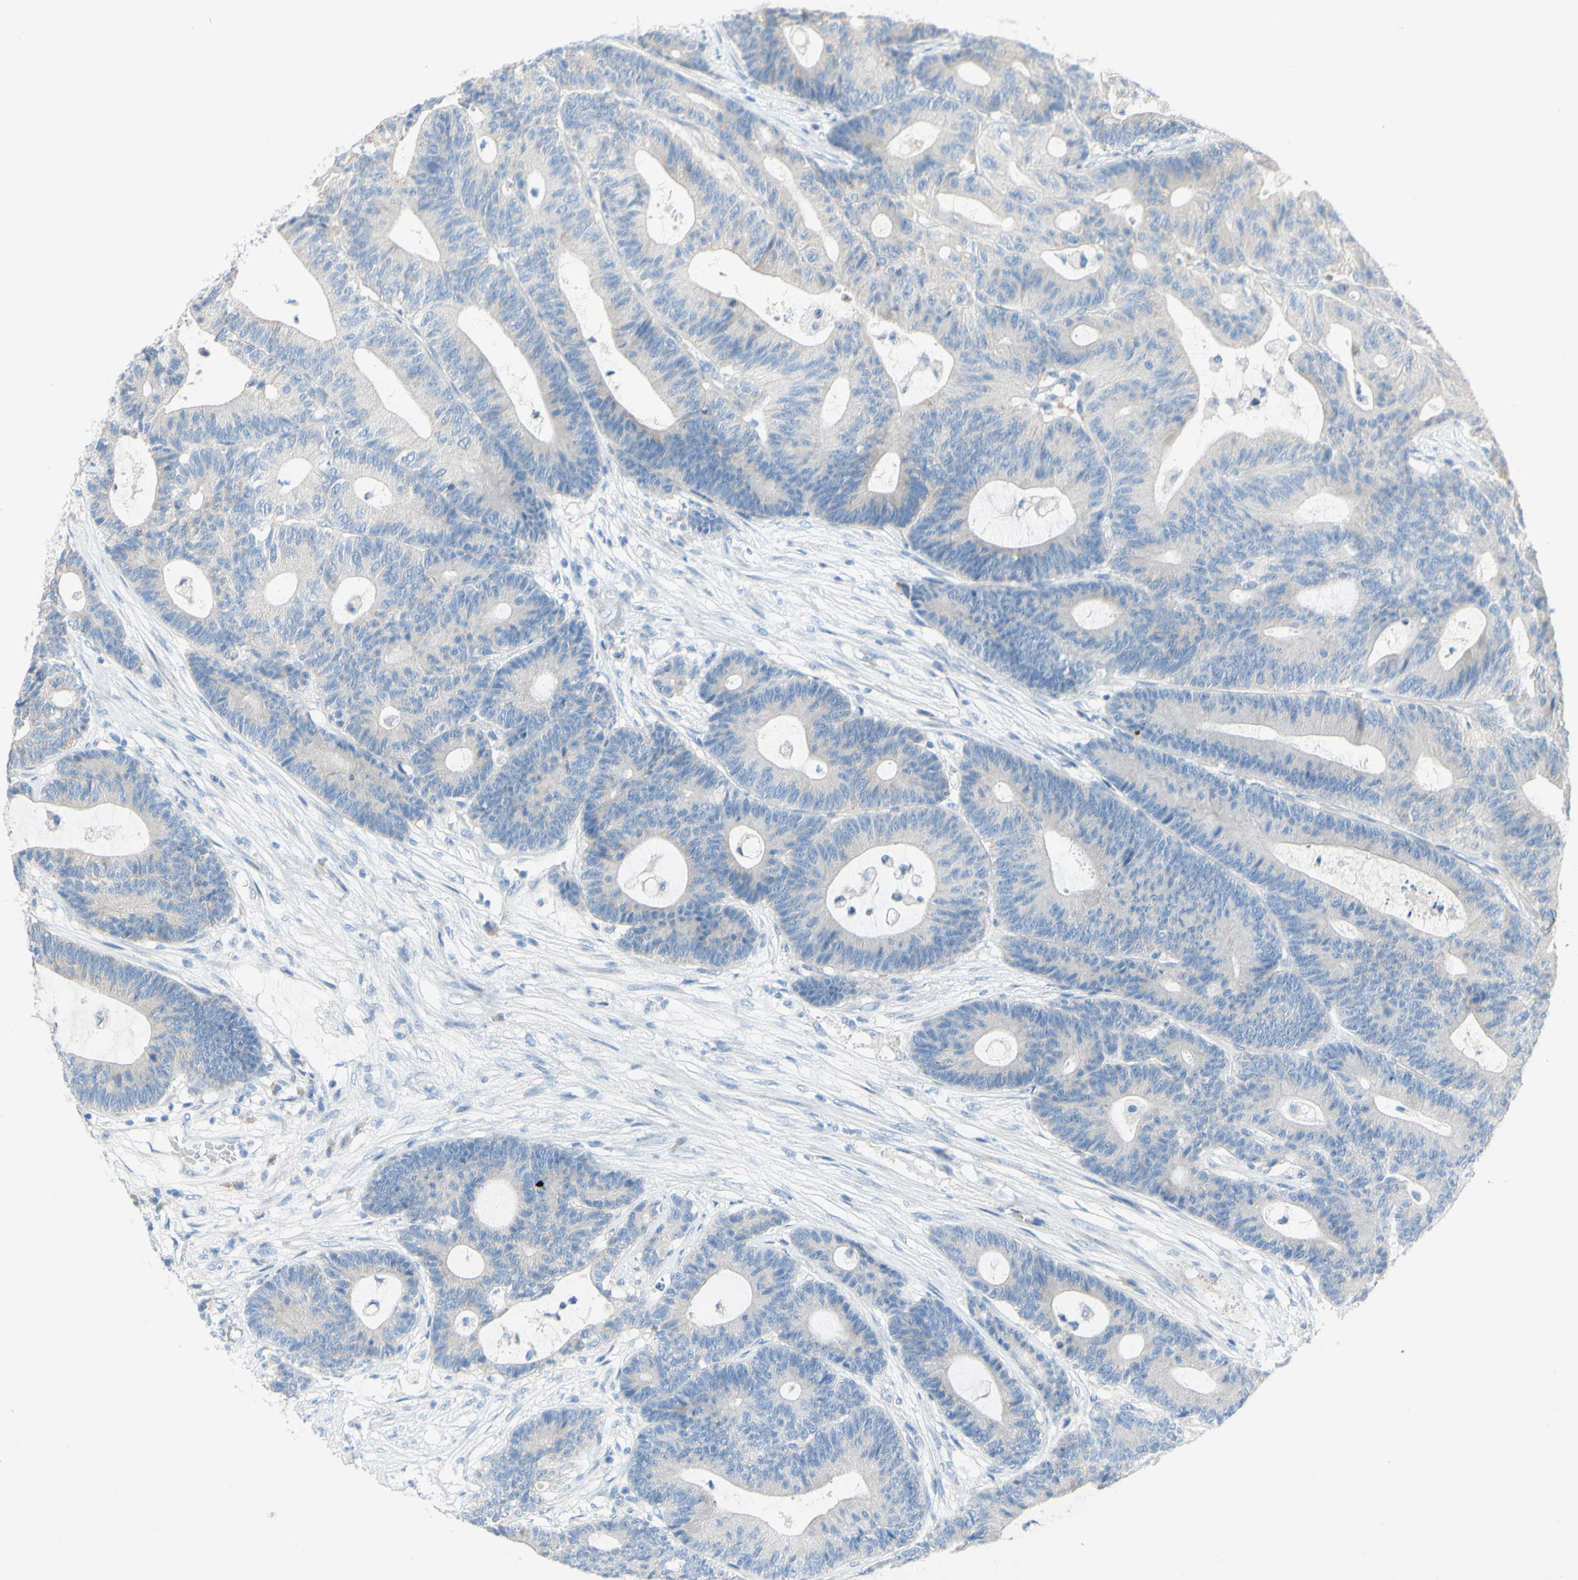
{"staining": {"intensity": "negative", "quantity": "none", "location": "none"}, "tissue": "colorectal cancer", "cell_type": "Tumor cells", "image_type": "cancer", "snomed": [{"axis": "morphology", "description": "Adenocarcinoma, NOS"}, {"axis": "topography", "description": "Colon"}], "caption": "Immunohistochemical staining of adenocarcinoma (colorectal) displays no significant staining in tumor cells.", "gene": "ACADL", "patient": {"sex": "female", "age": 84}}